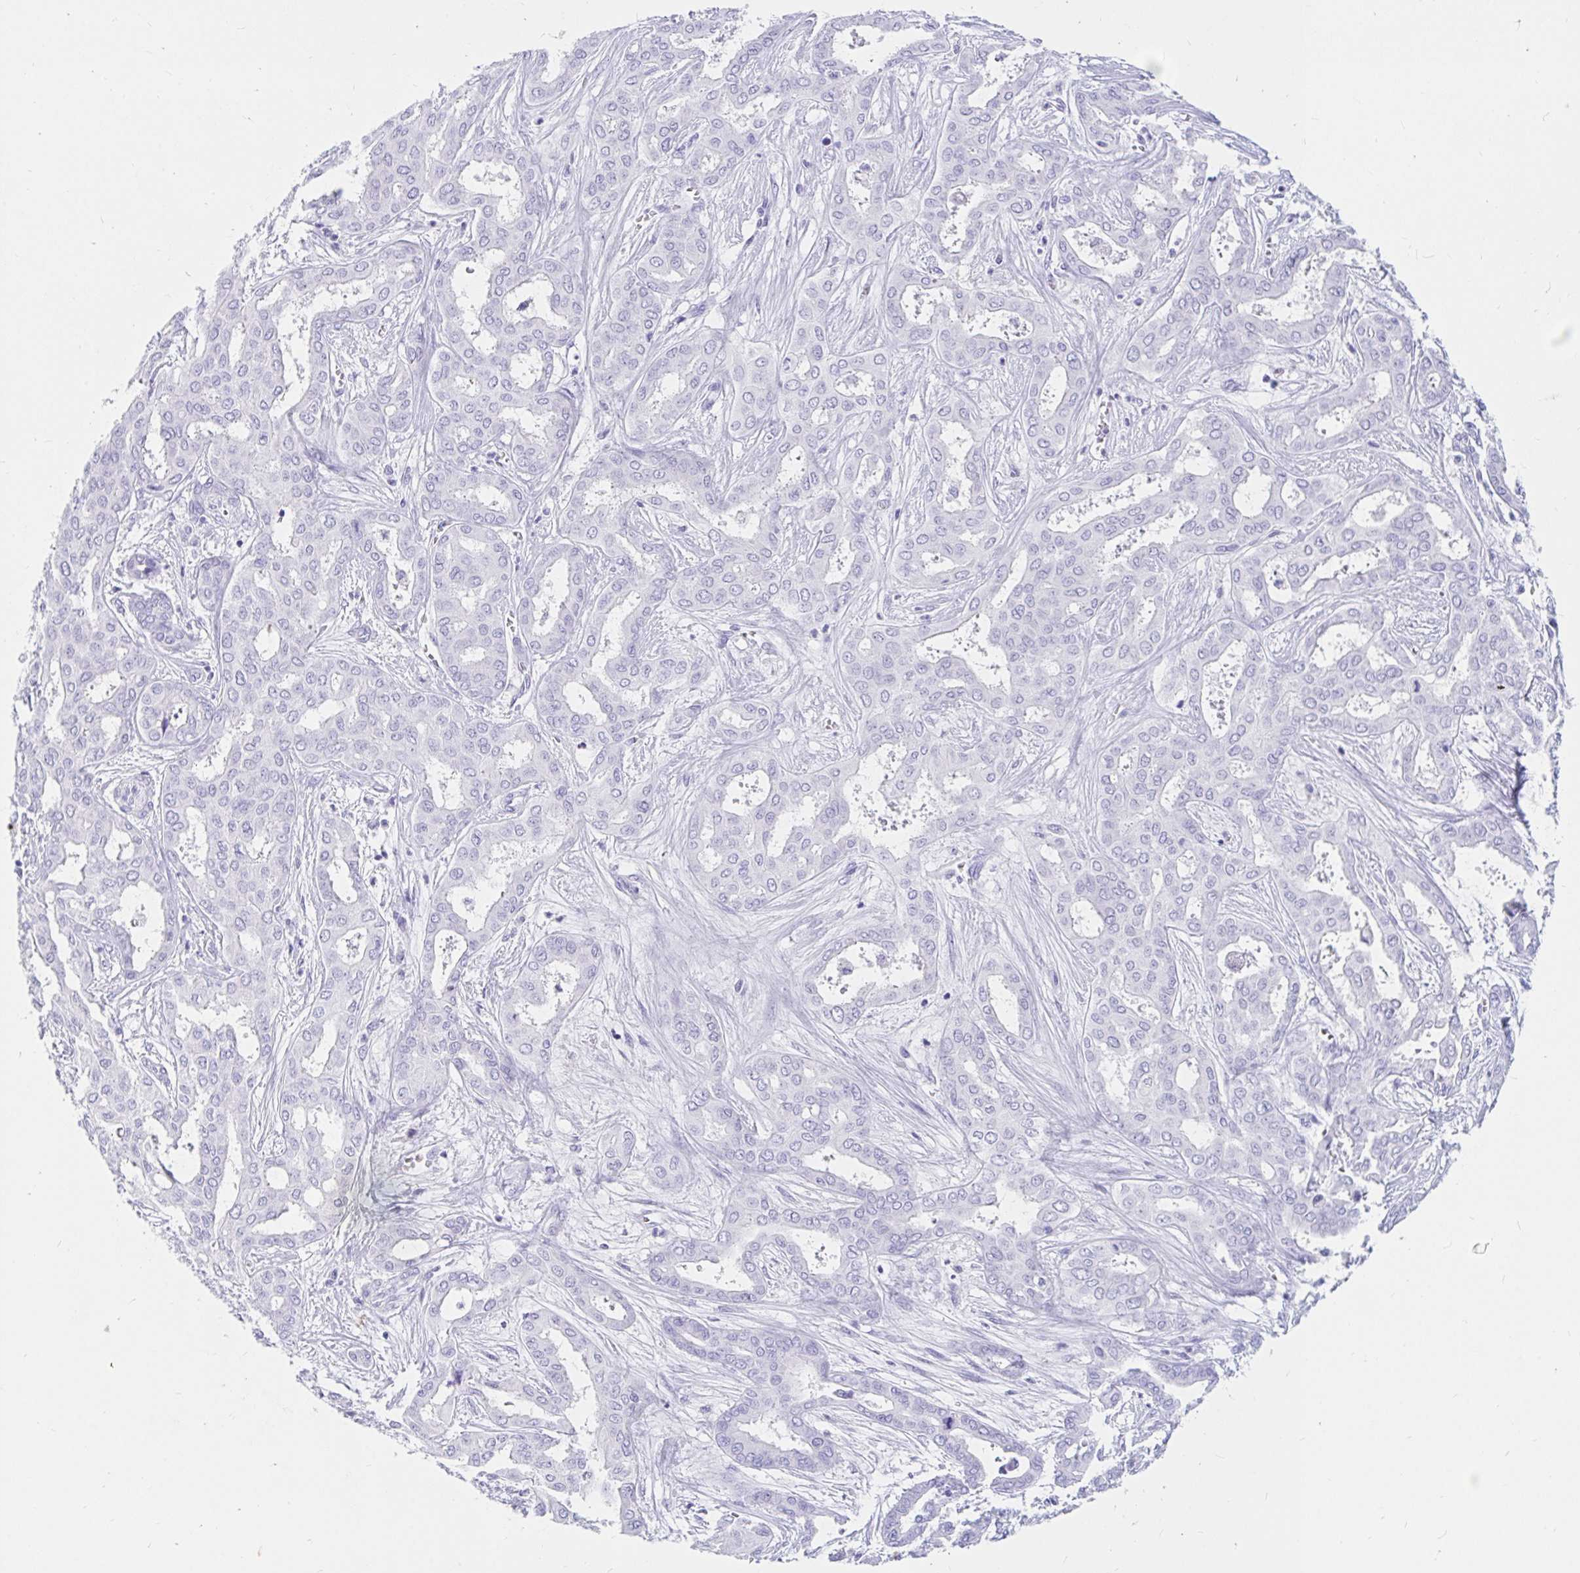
{"staining": {"intensity": "negative", "quantity": "none", "location": "none"}, "tissue": "liver cancer", "cell_type": "Tumor cells", "image_type": "cancer", "snomed": [{"axis": "morphology", "description": "Cholangiocarcinoma"}, {"axis": "topography", "description": "Liver"}], "caption": "A high-resolution histopathology image shows immunohistochemistry staining of liver cancer, which reveals no significant staining in tumor cells.", "gene": "OR6T1", "patient": {"sex": "female", "age": 64}}